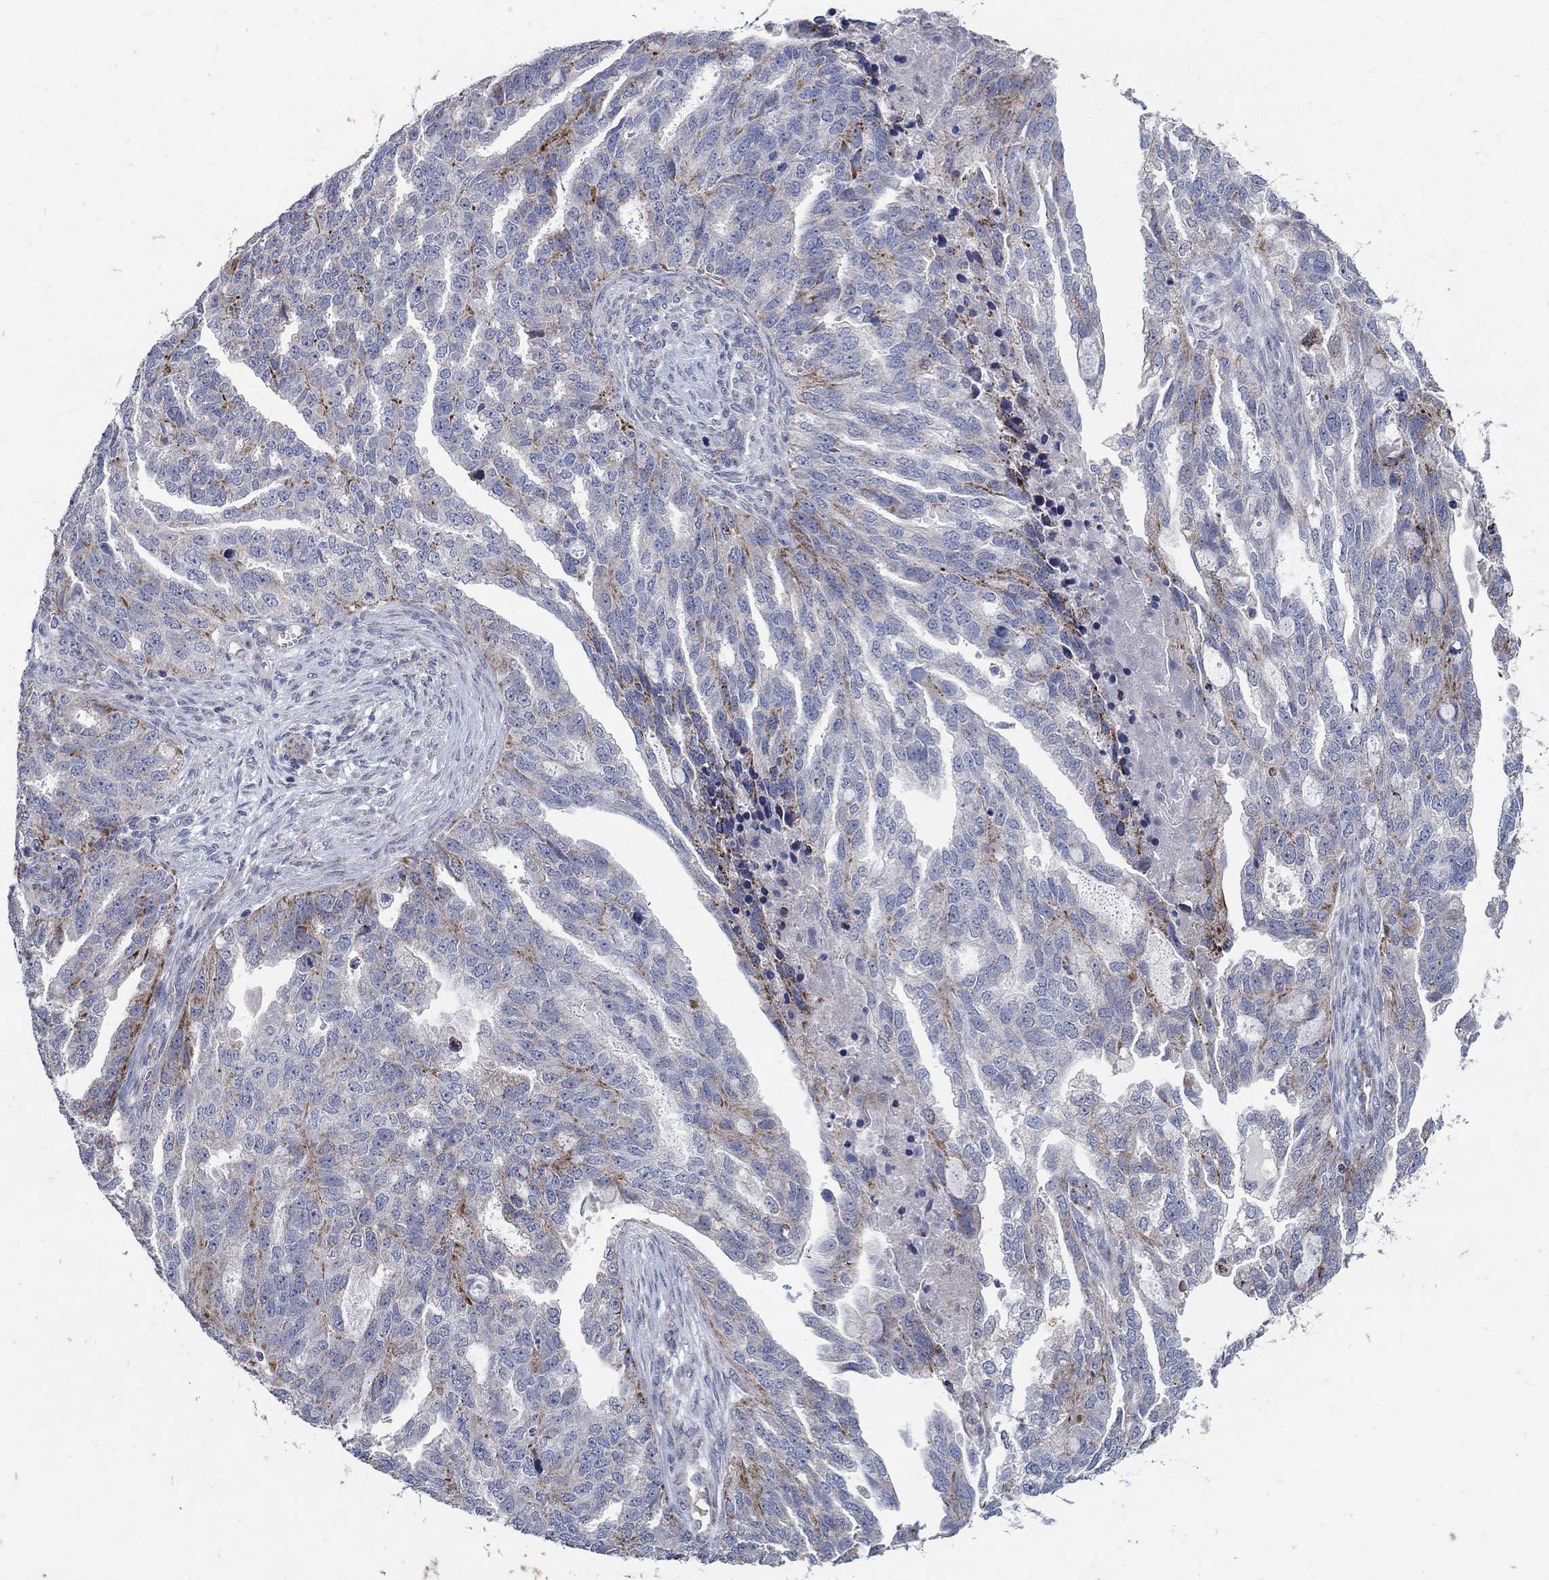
{"staining": {"intensity": "strong", "quantity": "<25%", "location": "cytoplasmic/membranous"}, "tissue": "ovarian cancer", "cell_type": "Tumor cells", "image_type": "cancer", "snomed": [{"axis": "morphology", "description": "Cystadenocarcinoma, serous, NOS"}, {"axis": "topography", "description": "Ovary"}], "caption": "Immunohistochemical staining of human ovarian serous cystadenocarcinoma shows medium levels of strong cytoplasmic/membranous staining in about <25% of tumor cells.", "gene": "HMX2", "patient": {"sex": "female", "age": 51}}